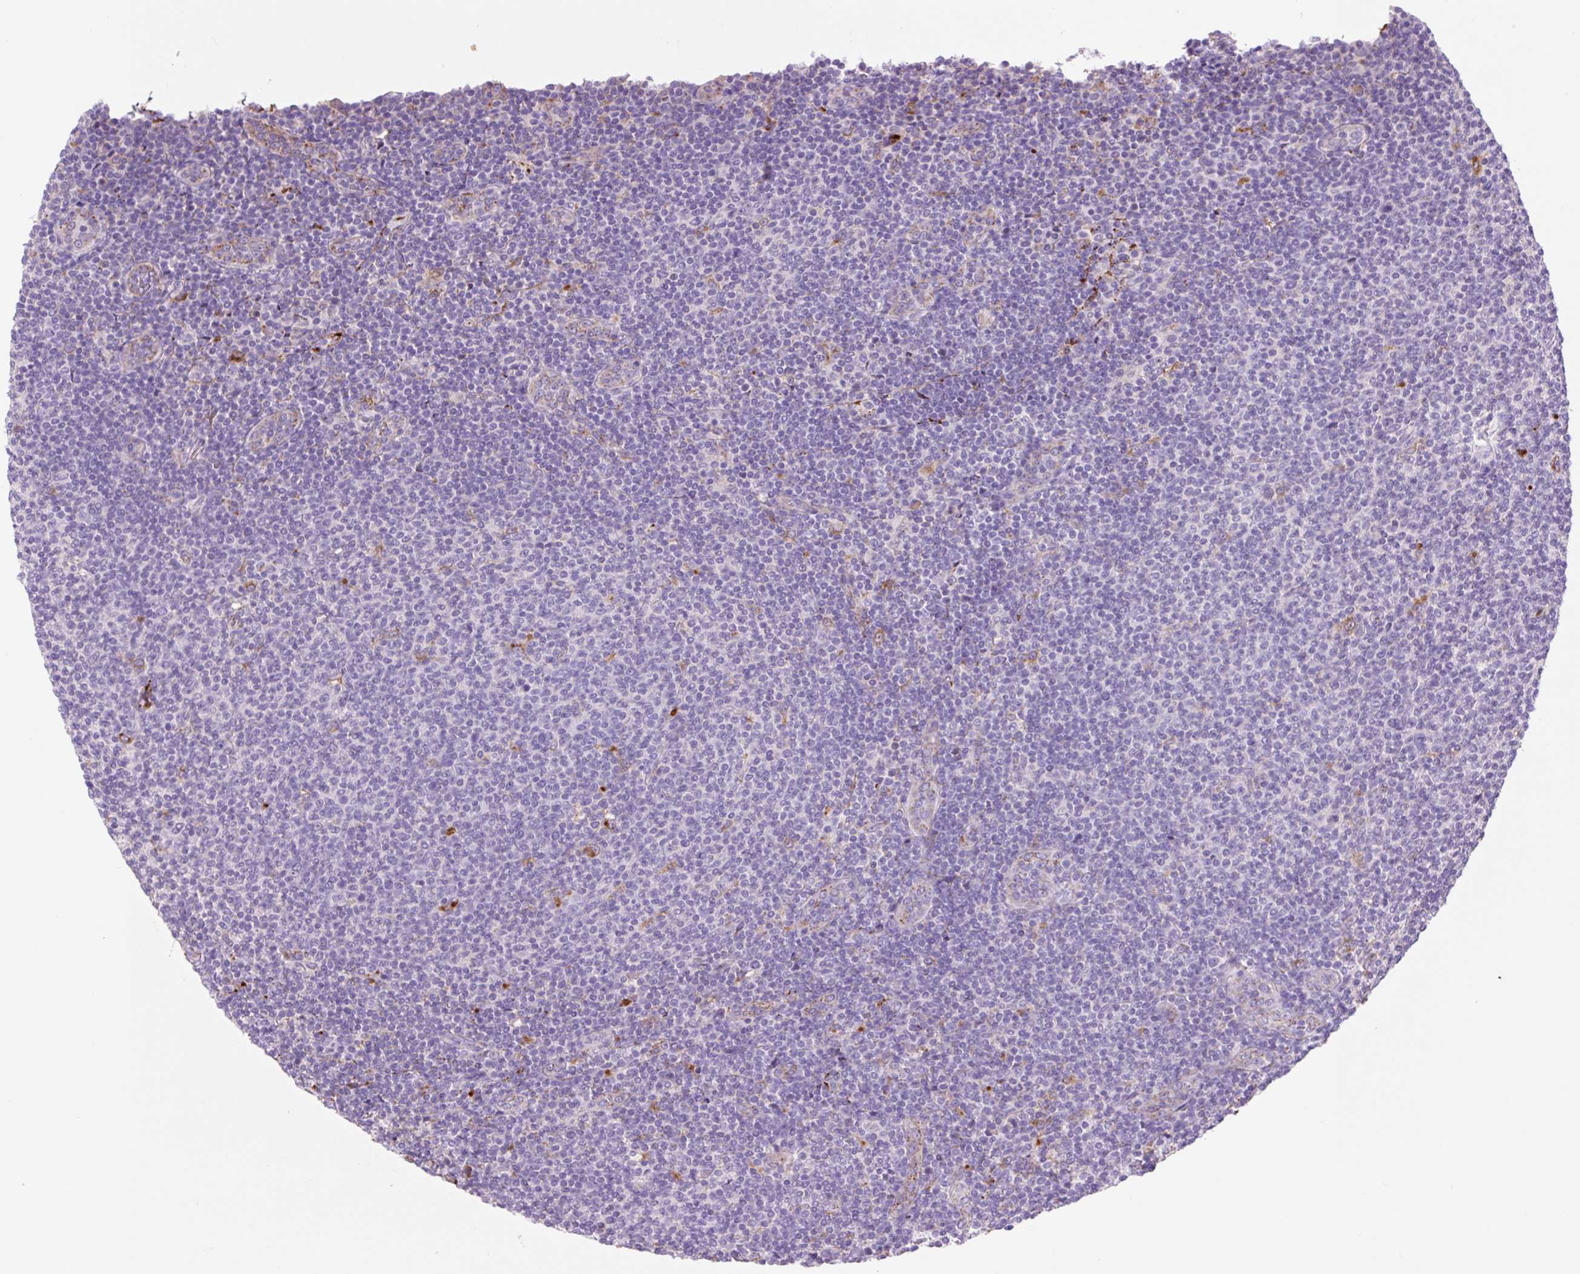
{"staining": {"intensity": "negative", "quantity": "none", "location": "none"}, "tissue": "lymphoma", "cell_type": "Tumor cells", "image_type": "cancer", "snomed": [{"axis": "morphology", "description": "Malignant lymphoma, non-Hodgkin's type, Low grade"}, {"axis": "topography", "description": "Lymph node"}], "caption": "Tumor cells are negative for protein expression in human low-grade malignant lymphoma, non-Hodgkin's type.", "gene": "HEXA", "patient": {"sex": "male", "age": 66}}